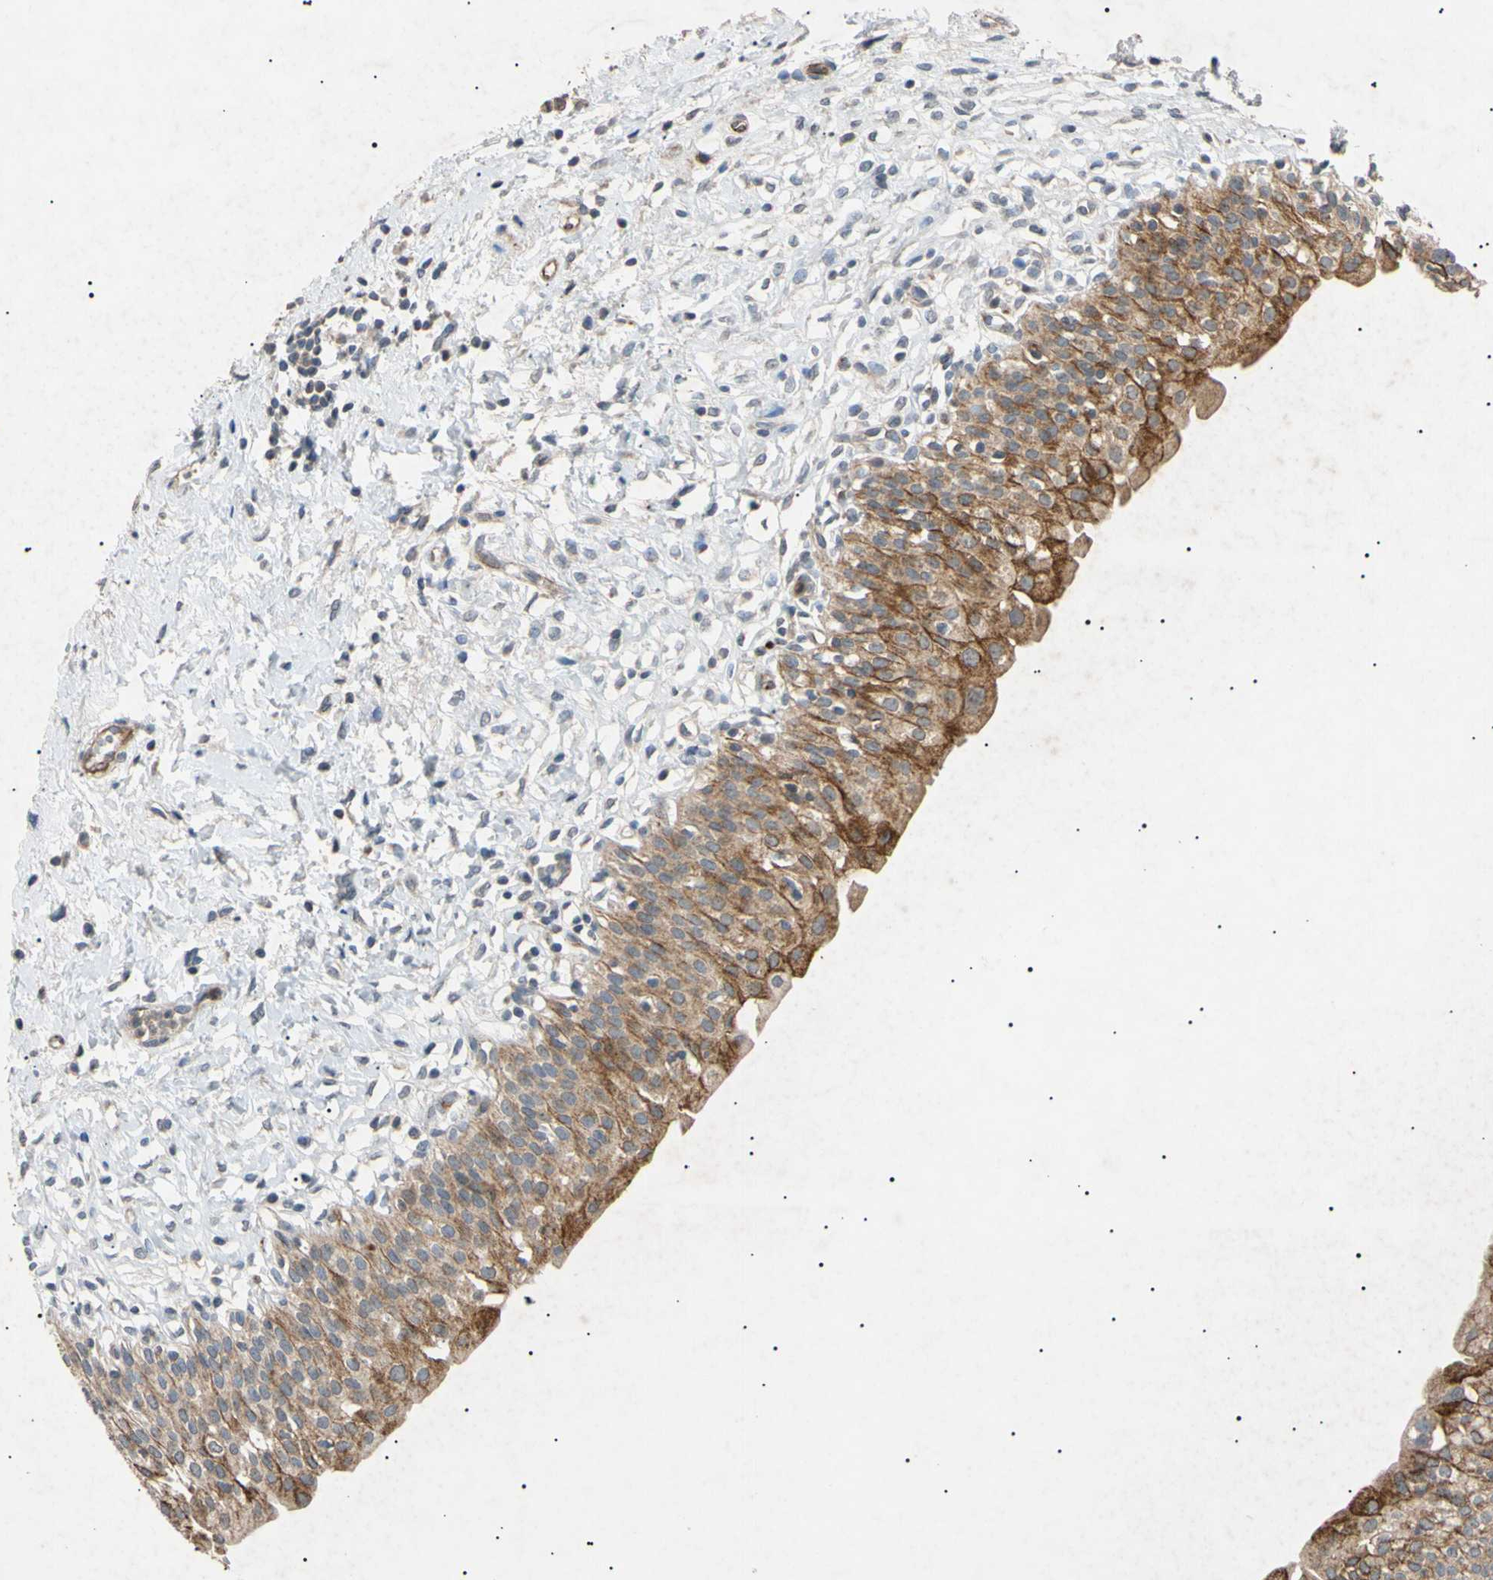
{"staining": {"intensity": "moderate", "quantity": ">75%", "location": "cytoplasmic/membranous,nuclear"}, "tissue": "urinary bladder", "cell_type": "Urothelial cells", "image_type": "normal", "snomed": [{"axis": "morphology", "description": "Normal tissue, NOS"}, {"axis": "topography", "description": "Urinary bladder"}], "caption": "High-magnification brightfield microscopy of benign urinary bladder stained with DAB (brown) and counterstained with hematoxylin (blue). urothelial cells exhibit moderate cytoplasmic/membranous,nuclear expression is identified in approximately>75% of cells.", "gene": "TUBB4A", "patient": {"sex": "male", "age": 55}}